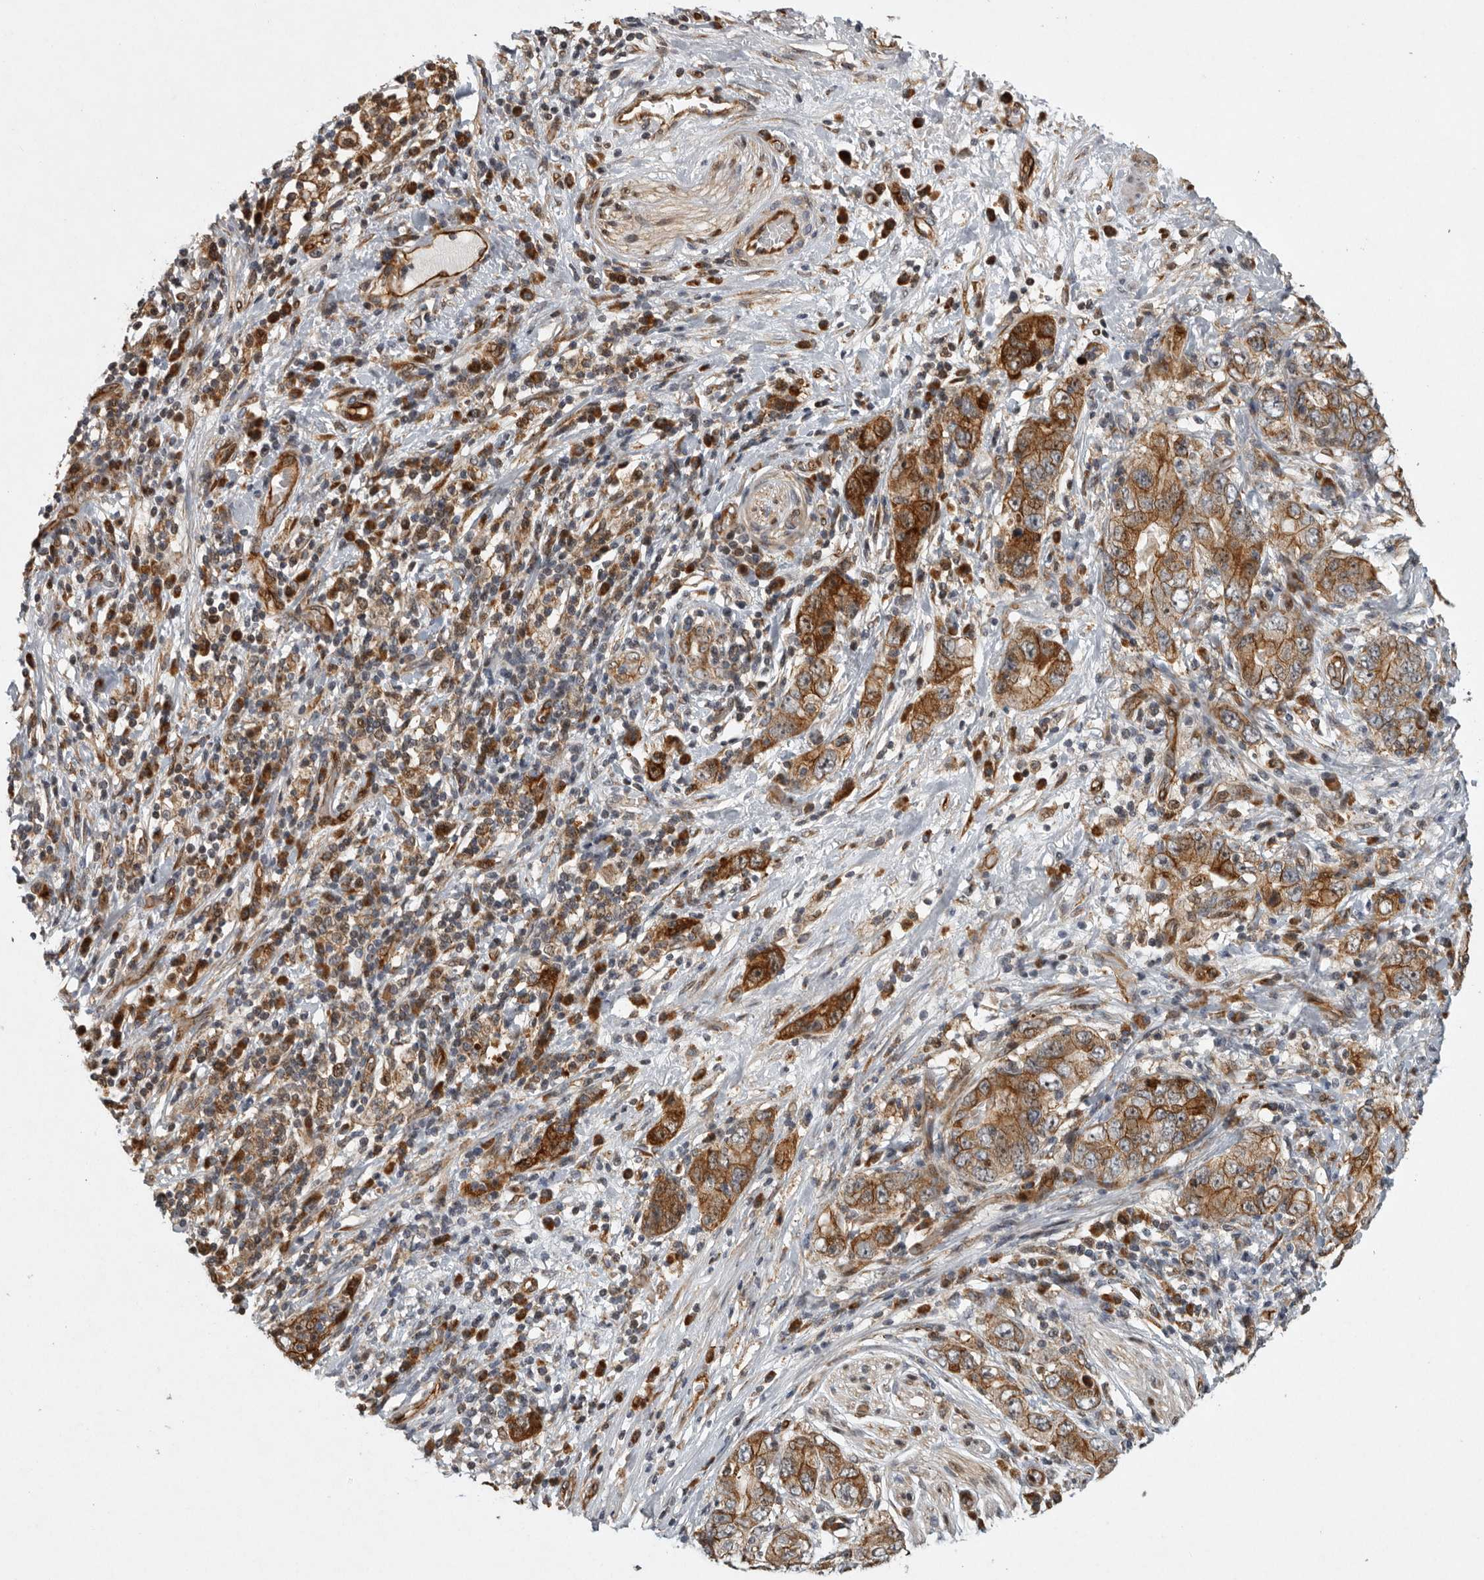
{"staining": {"intensity": "strong", "quantity": ">75%", "location": "cytoplasmic/membranous"}, "tissue": "stomach cancer", "cell_type": "Tumor cells", "image_type": "cancer", "snomed": [{"axis": "morphology", "description": "Adenocarcinoma, NOS"}, {"axis": "topography", "description": "Stomach, lower"}], "caption": "The histopathology image displays immunohistochemical staining of stomach cancer. There is strong cytoplasmic/membranous expression is appreciated in approximately >75% of tumor cells.", "gene": "MPDZ", "patient": {"sex": "female", "age": 93}}